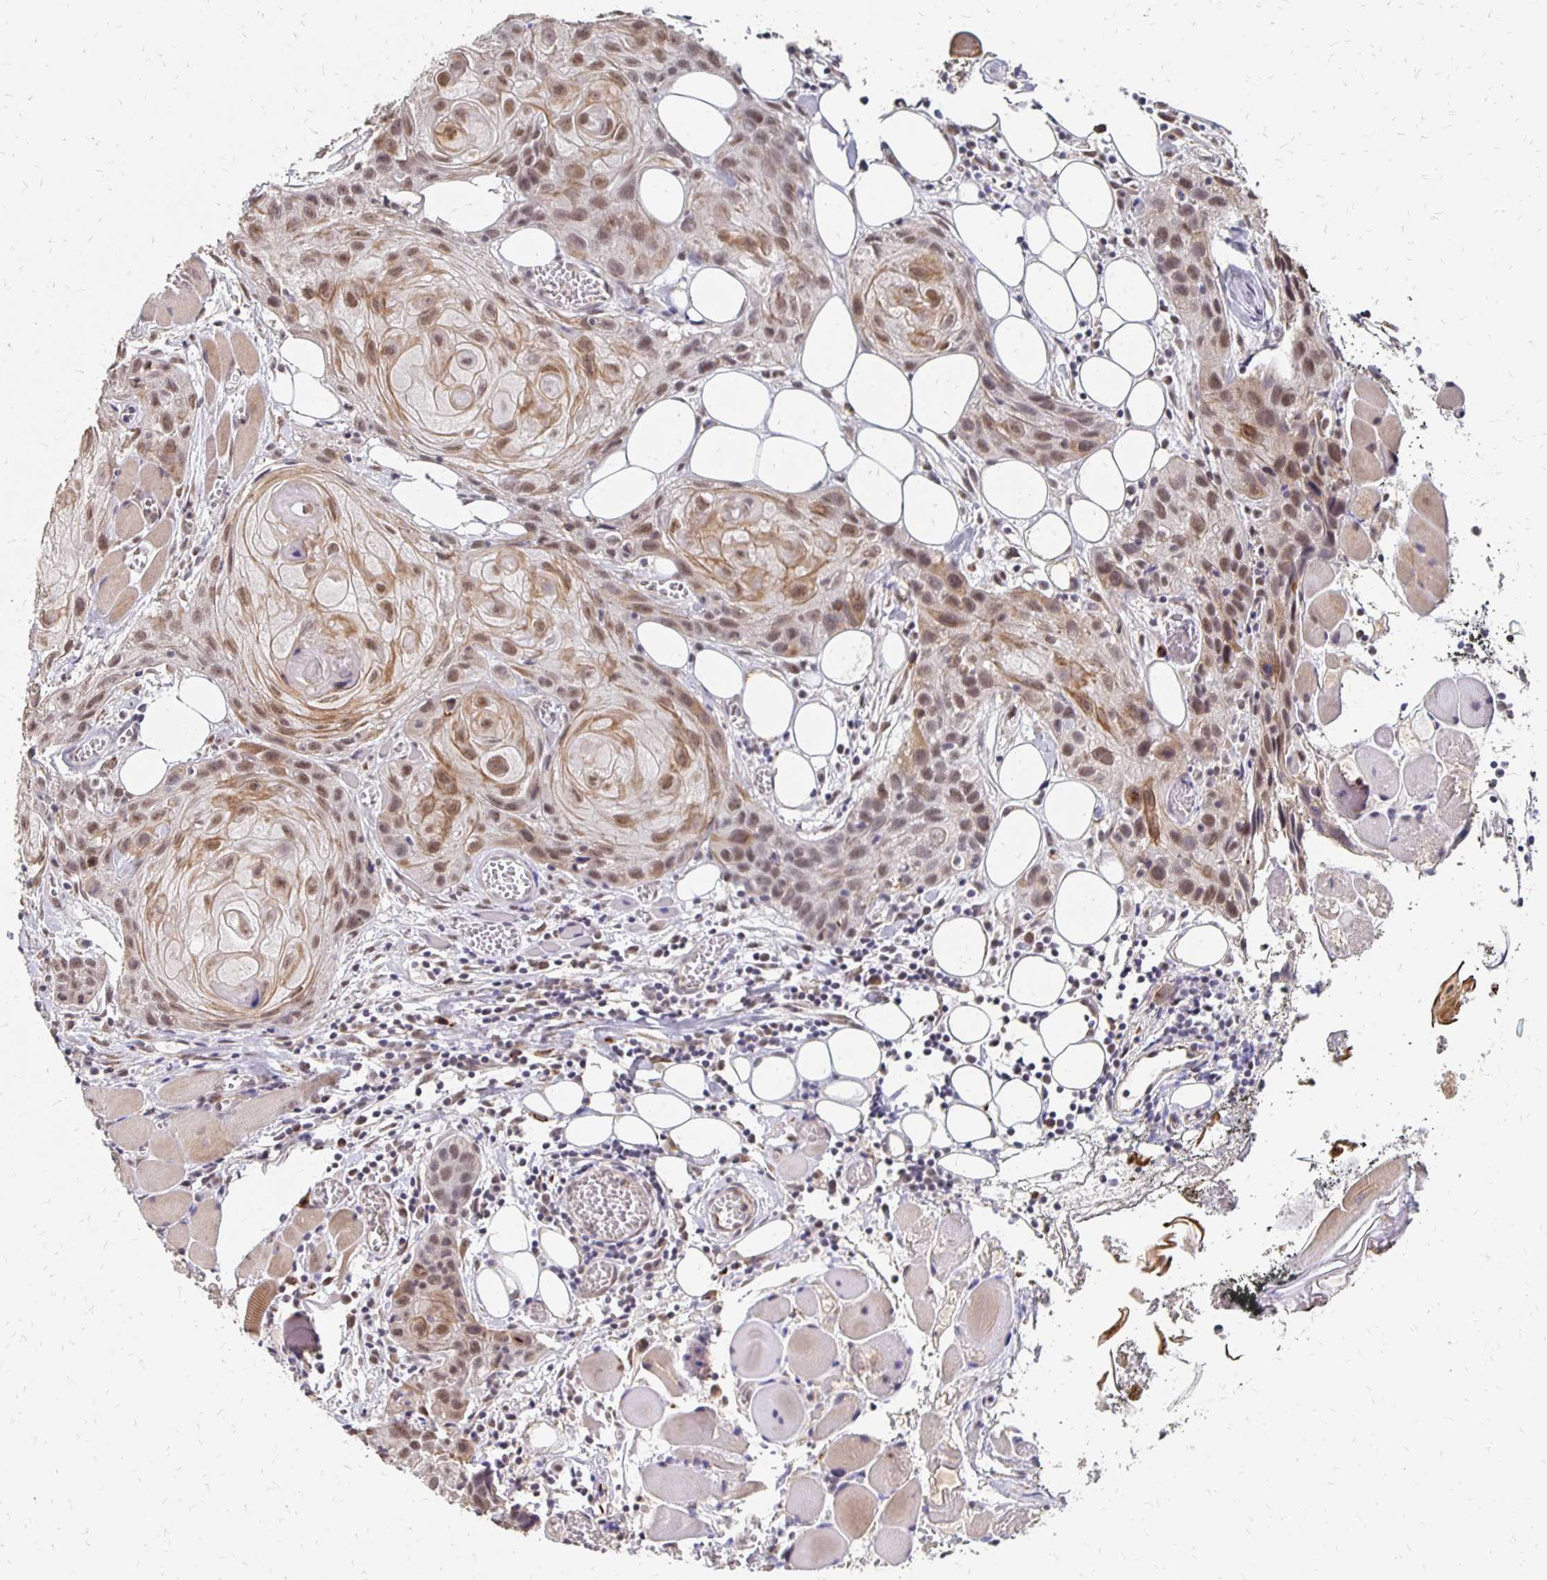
{"staining": {"intensity": "moderate", "quantity": ">75%", "location": "cytoplasmic/membranous,nuclear"}, "tissue": "head and neck cancer", "cell_type": "Tumor cells", "image_type": "cancer", "snomed": [{"axis": "morphology", "description": "Squamous cell carcinoma, NOS"}, {"axis": "topography", "description": "Oral tissue"}, {"axis": "topography", "description": "Head-Neck"}], "caption": "This photomicrograph reveals immunohistochemistry staining of squamous cell carcinoma (head and neck), with medium moderate cytoplasmic/membranous and nuclear staining in about >75% of tumor cells.", "gene": "CLASRP", "patient": {"sex": "male", "age": 58}}